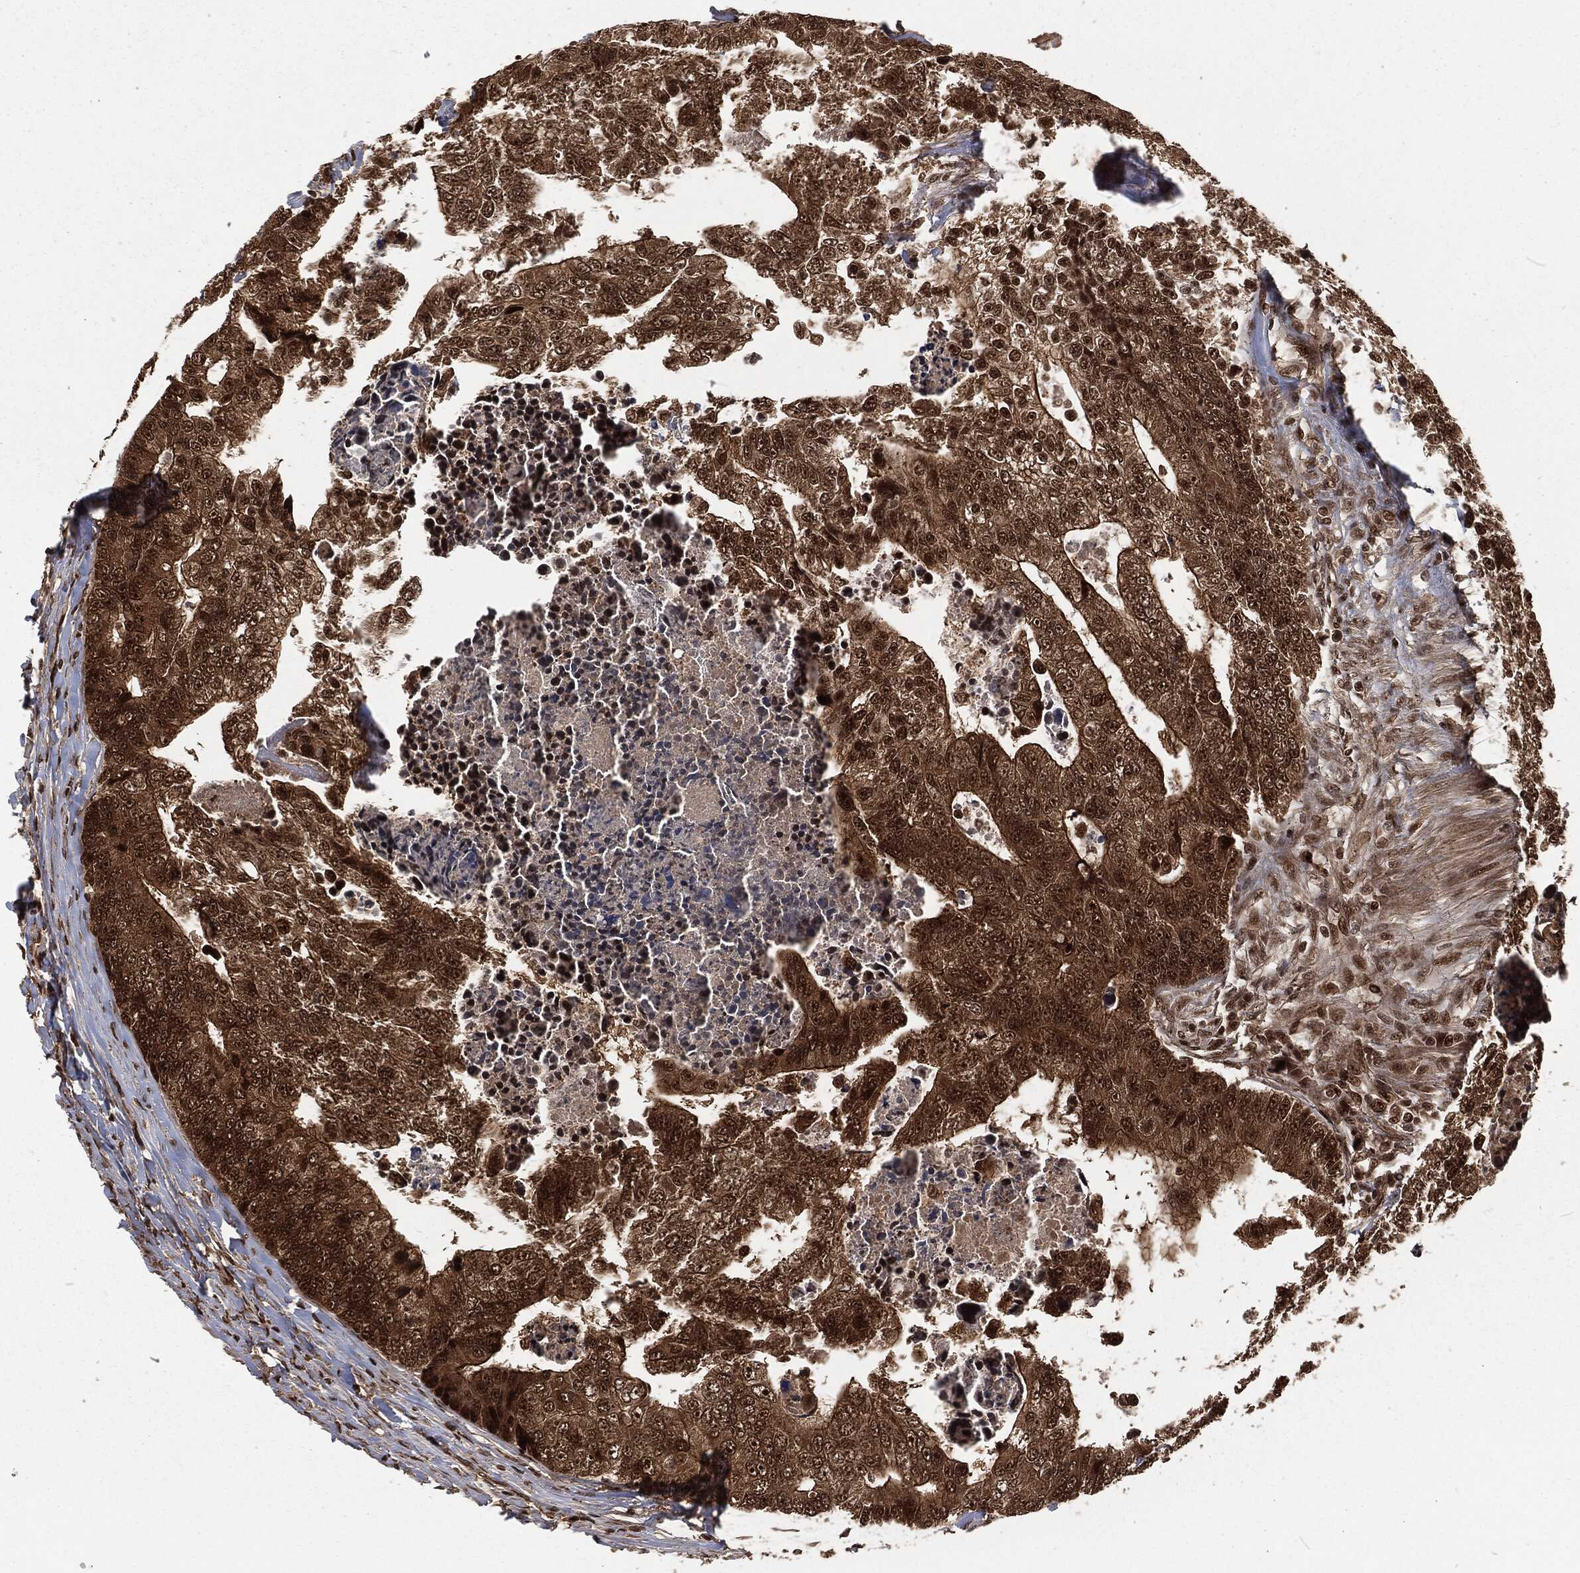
{"staining": {"intensity": "strong", "quantity": "25%-75%", "location": "cytoplasmic/membranous,nuclear"}, "tissue": "colorectal cancer", "cell_type": "Tumor cells", "image_type": "cancer", "snomed": [{"axis": "morphology", "description": "Adenocarcinoma, NOS"}, {"axis": "topography", "description": "Colon"}], "caption": "Tumor cells exhibit high levels of strong cytoplasmic/membranous and nuclear staining in about 25%-75% of cells in colorectal cancer (adenocarcinoma). (DAB (3,3'-diaminobenzidine) IHC with brightfield microscopy, high magnification).", "gene": "NGRN", "patient": {"sex": "female", "age": 72}}